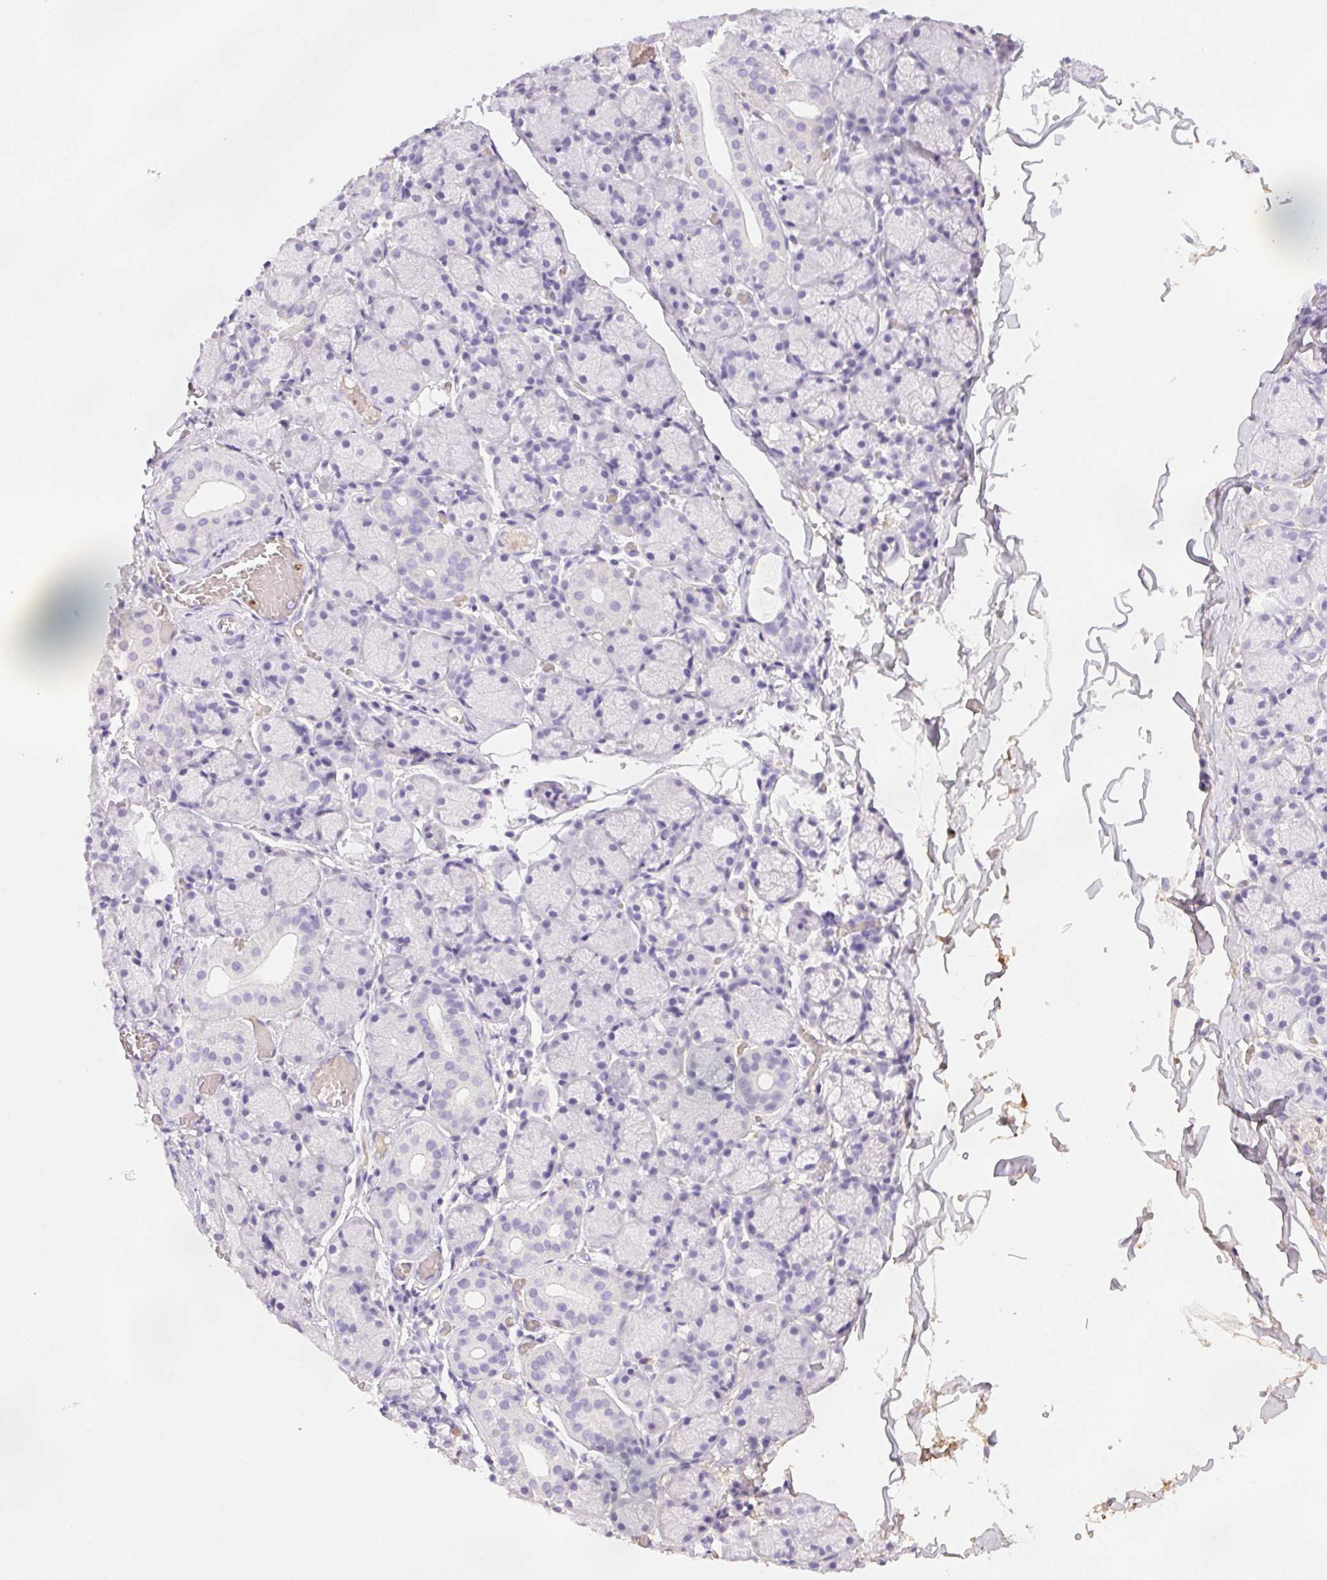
{"staining": {"intensity": "negative", "quantity": "none", "location": "none"}, "tissue": "salivary gland", "cell_type": "Glandular cells", "image_type": "normal", "snomed": [{"axis": "morphology", "description": "Normal tissue, NOS"}, {"axis": "topography", "description": "Salivary gland"}, {"axis": "topography", "description": "Peripheral nerve tissue"}], "caption": "High power microscopy image of an IHC histopathology image of benign salivary gland, revealing no significant expression in glandular cells.", "gene": "PADI4", "patient": {"sex": "female", "age": 24}}